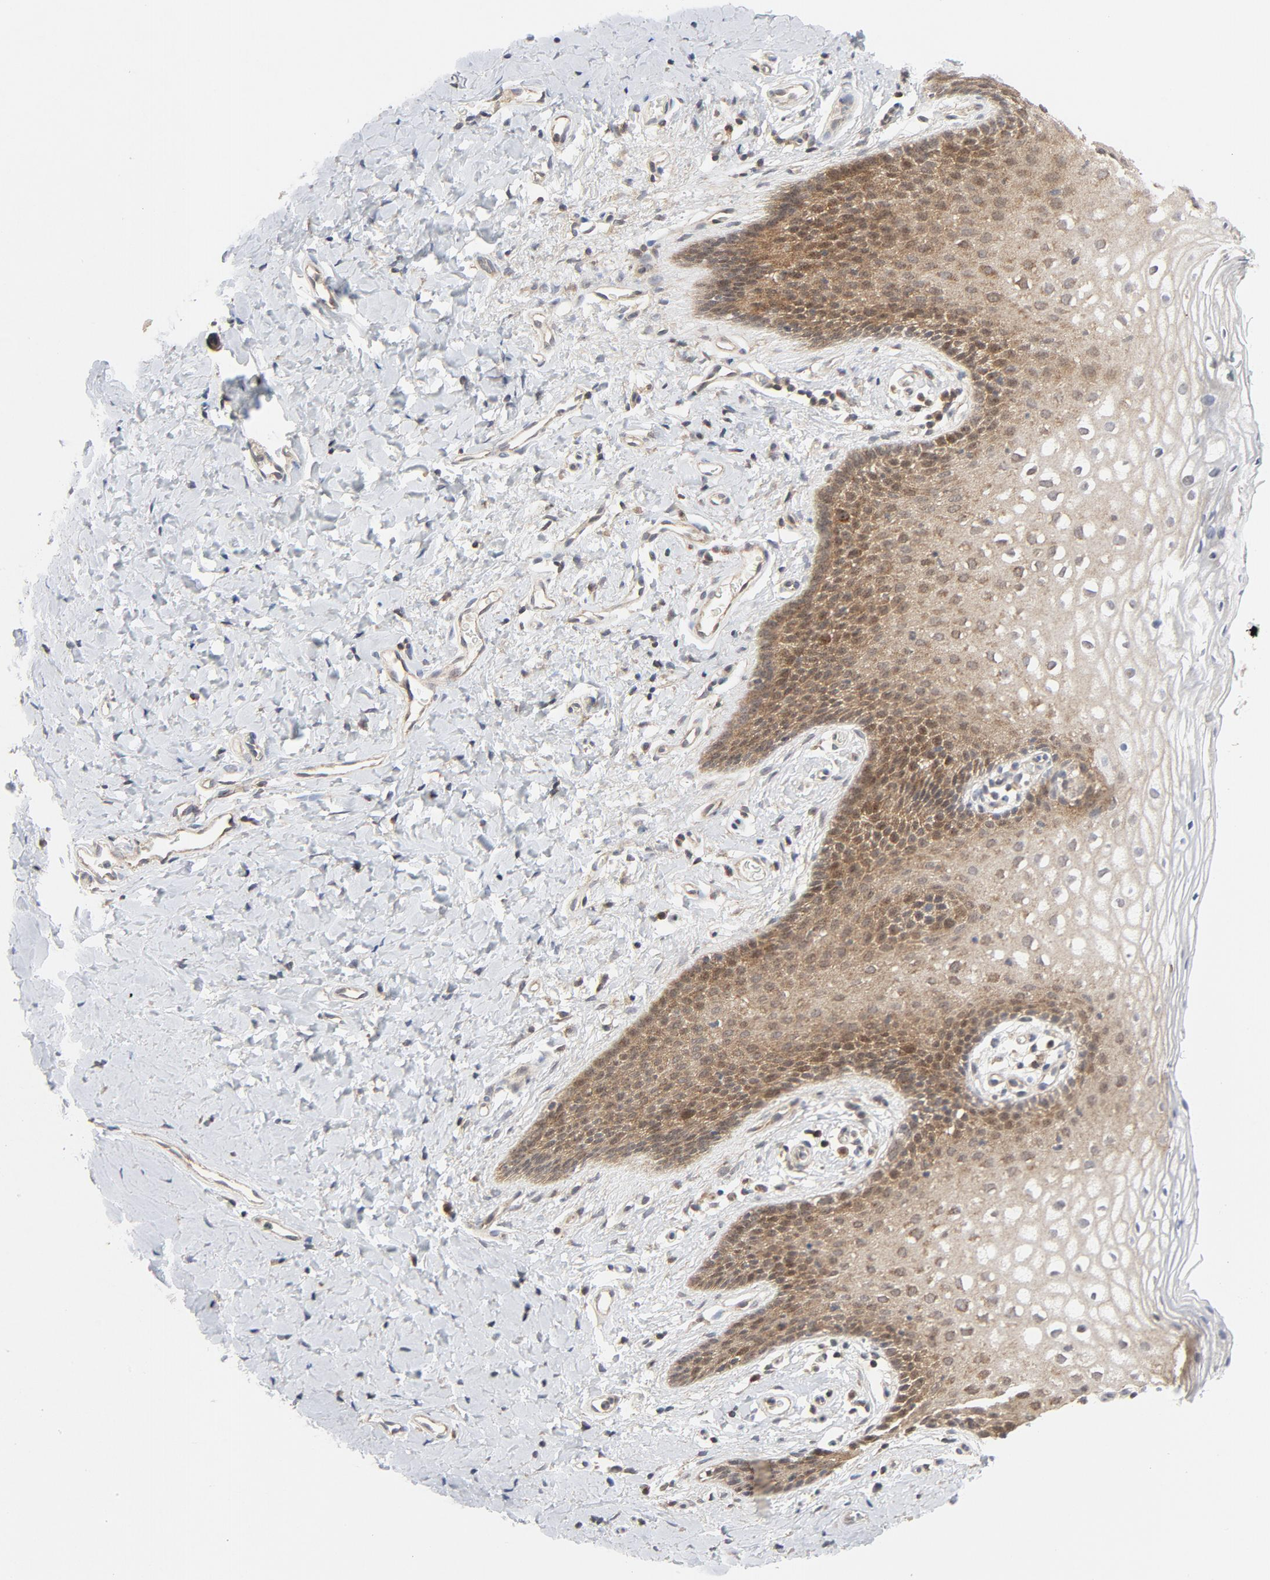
{"staining": {"intensity": "moderate", "quantity": ">75%", "location": "cytoplasmic/membranous"}, "tissue": "vagina", "cell_type": "Squamous epithelial cells", "image_type": "normal", "snomed": [{"axis": "morphology", "description": "Normal tissue, NOS"}, {"axis": "topography", "description": "Vagina"}], "caption": "Brown immunohistochemical staining in benign human vagina shows moderate cytoplasmic/membranous staining in approximately >75% of squamous epithelial cells.", "gene": "MAP2K7", "patient": {"sex": "female", "age": 55}}